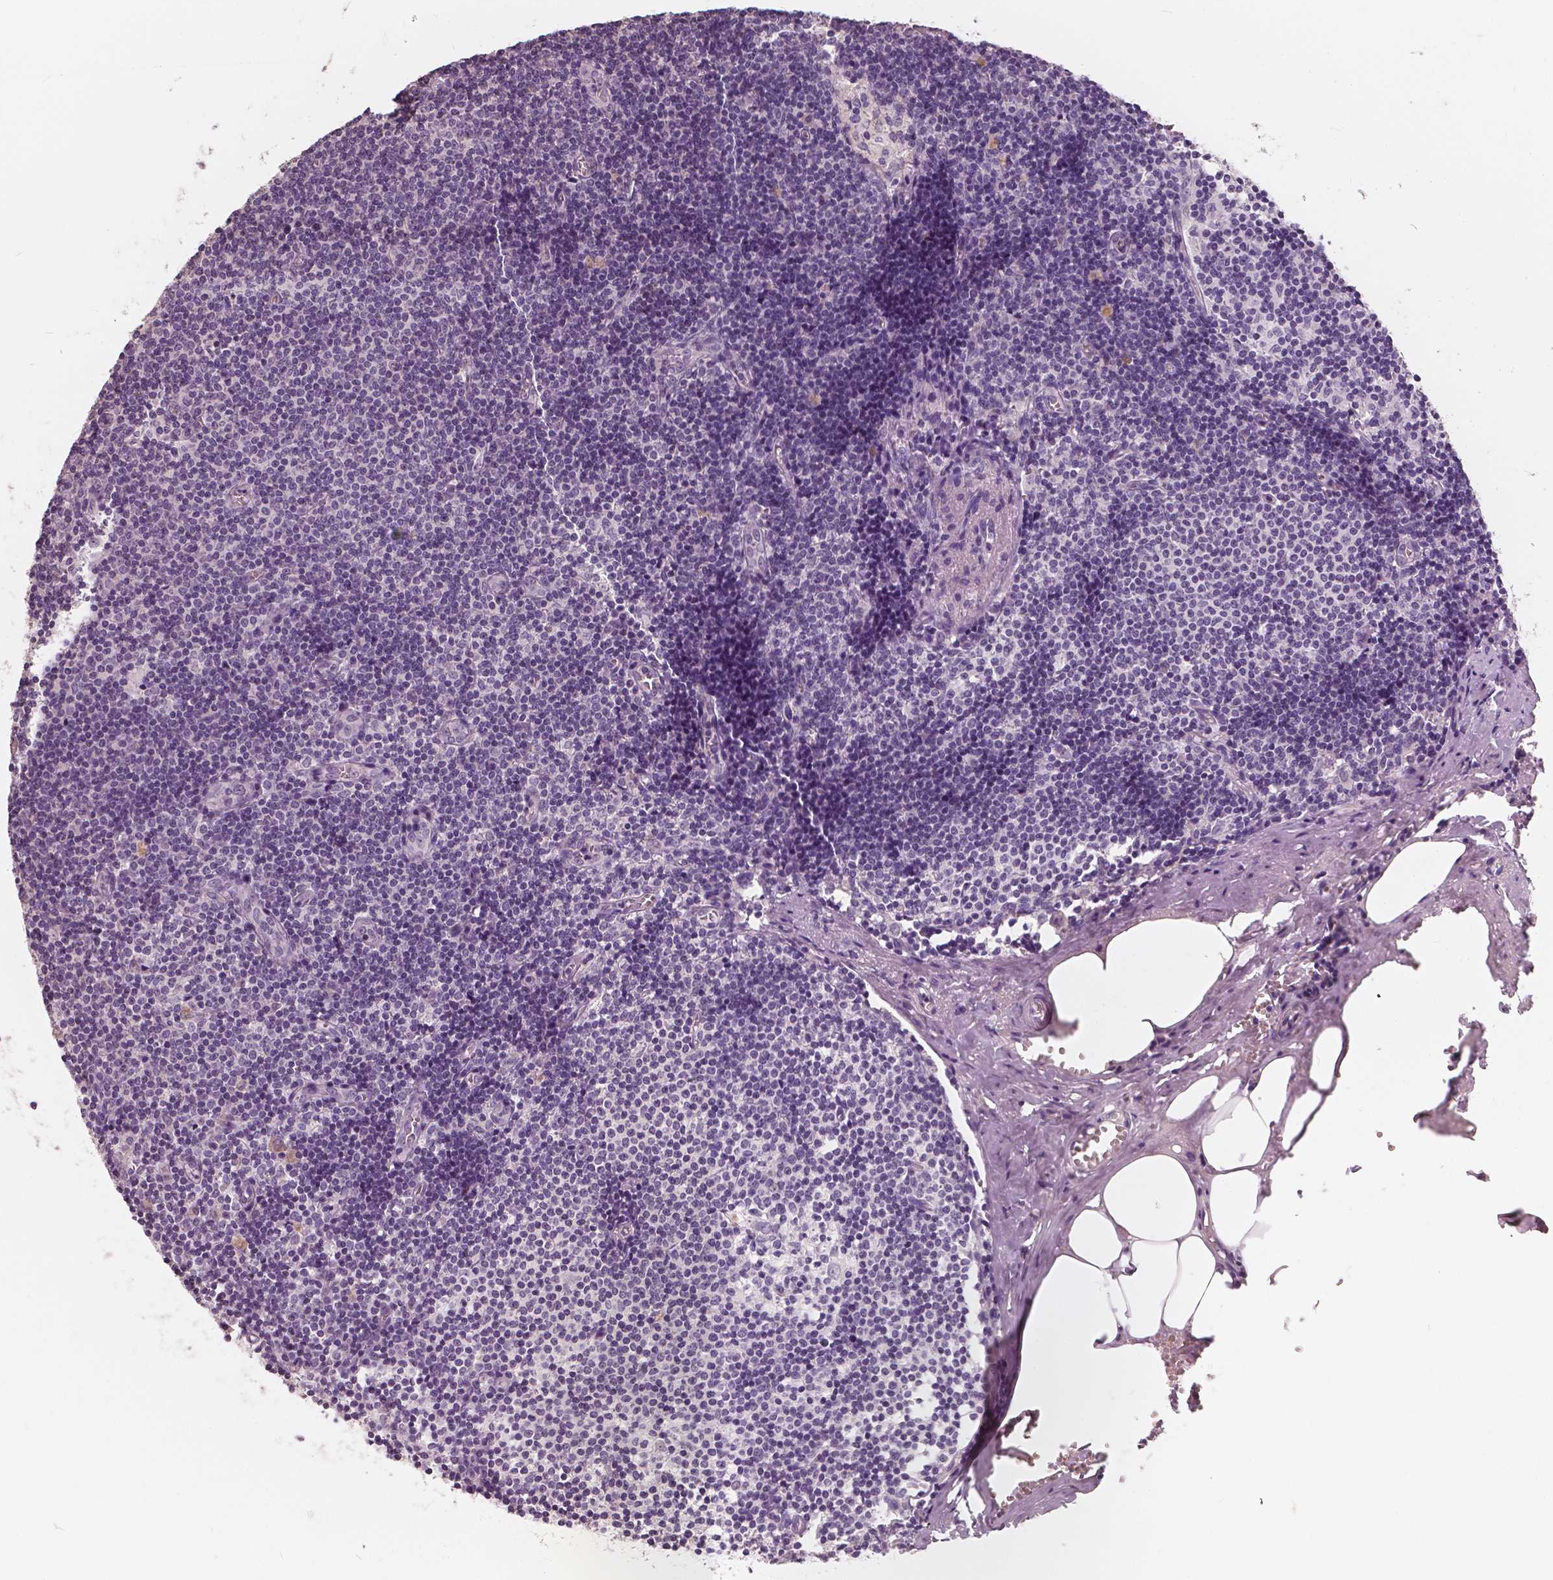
{"staining": {"intensity": "negative", "quantity": "none", "location": "none"}, "tissue": "lymph node", "cell_type": "Germinal center cells", "image_type": "normal", "snomed": [{"axis": "morphology", "description": "Normal tissue, NOS"}, {"axis": "topography", "description": "Lymph node"}], "caption": "Lymph node stained for a protein using immunohistochemistry (IHC) reveals no staining germinal center cells.", "gene": "SAT2", "patient": {"sex": "female", "age": 57}}